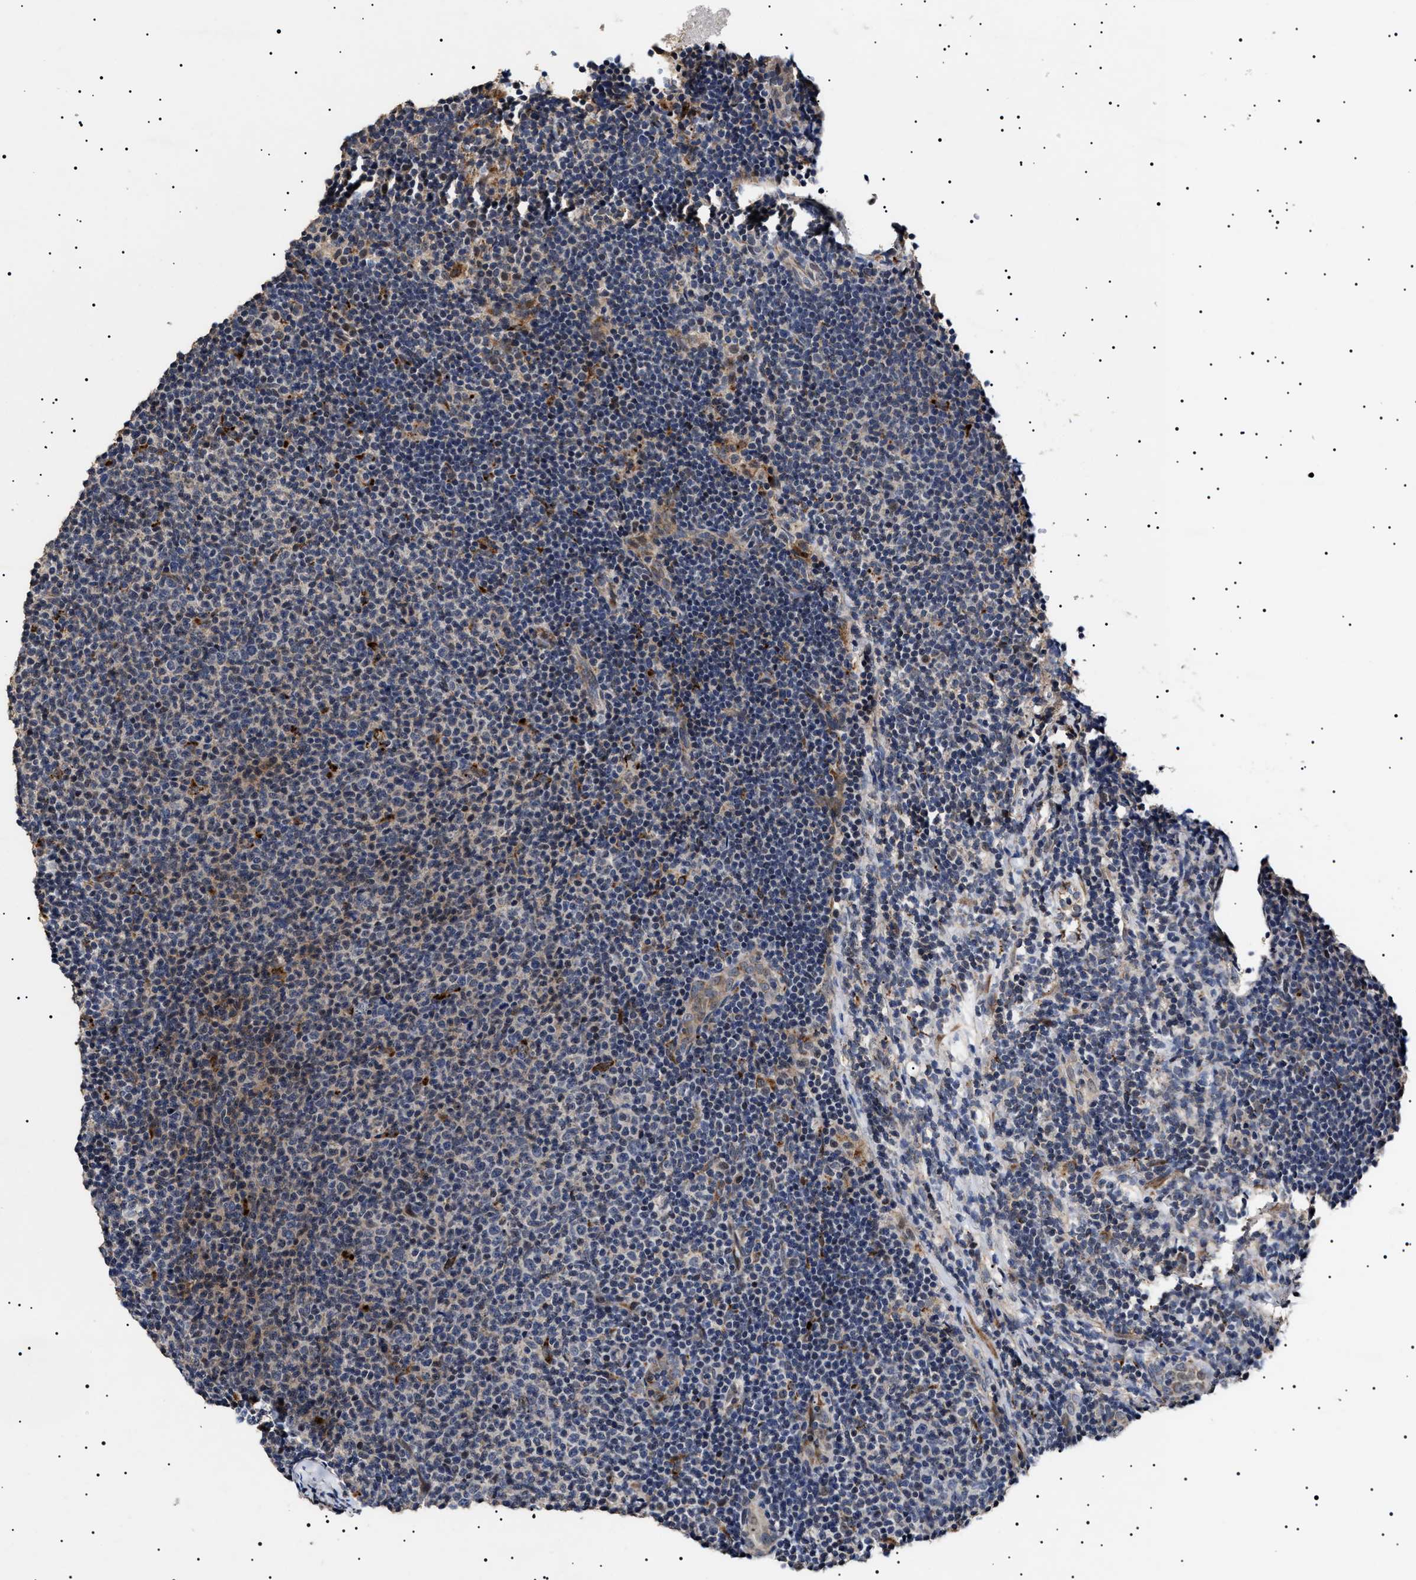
{"staining": {"intensity": "weak", "quantity": "<25%", "location": "cytoplasmic/membranous"}, "tissue": "lymphoma", "cell_type": "Tumor cells", "image_type": "cancer", "snomed": [{"axis": "morphology", "description": "Malignant lymphoma, non-Hodgkin's type, Low grade"}, {"axis": "topography", "description": "Lymph node"}], "caption": "This is an immunohistochemistry image of malignant lymphoma, non-Hodgkin's type (low-grade). There is no staining in tumor cells.", "gene": "RAB34", "patient": {"sex": "male", "age": 66}}